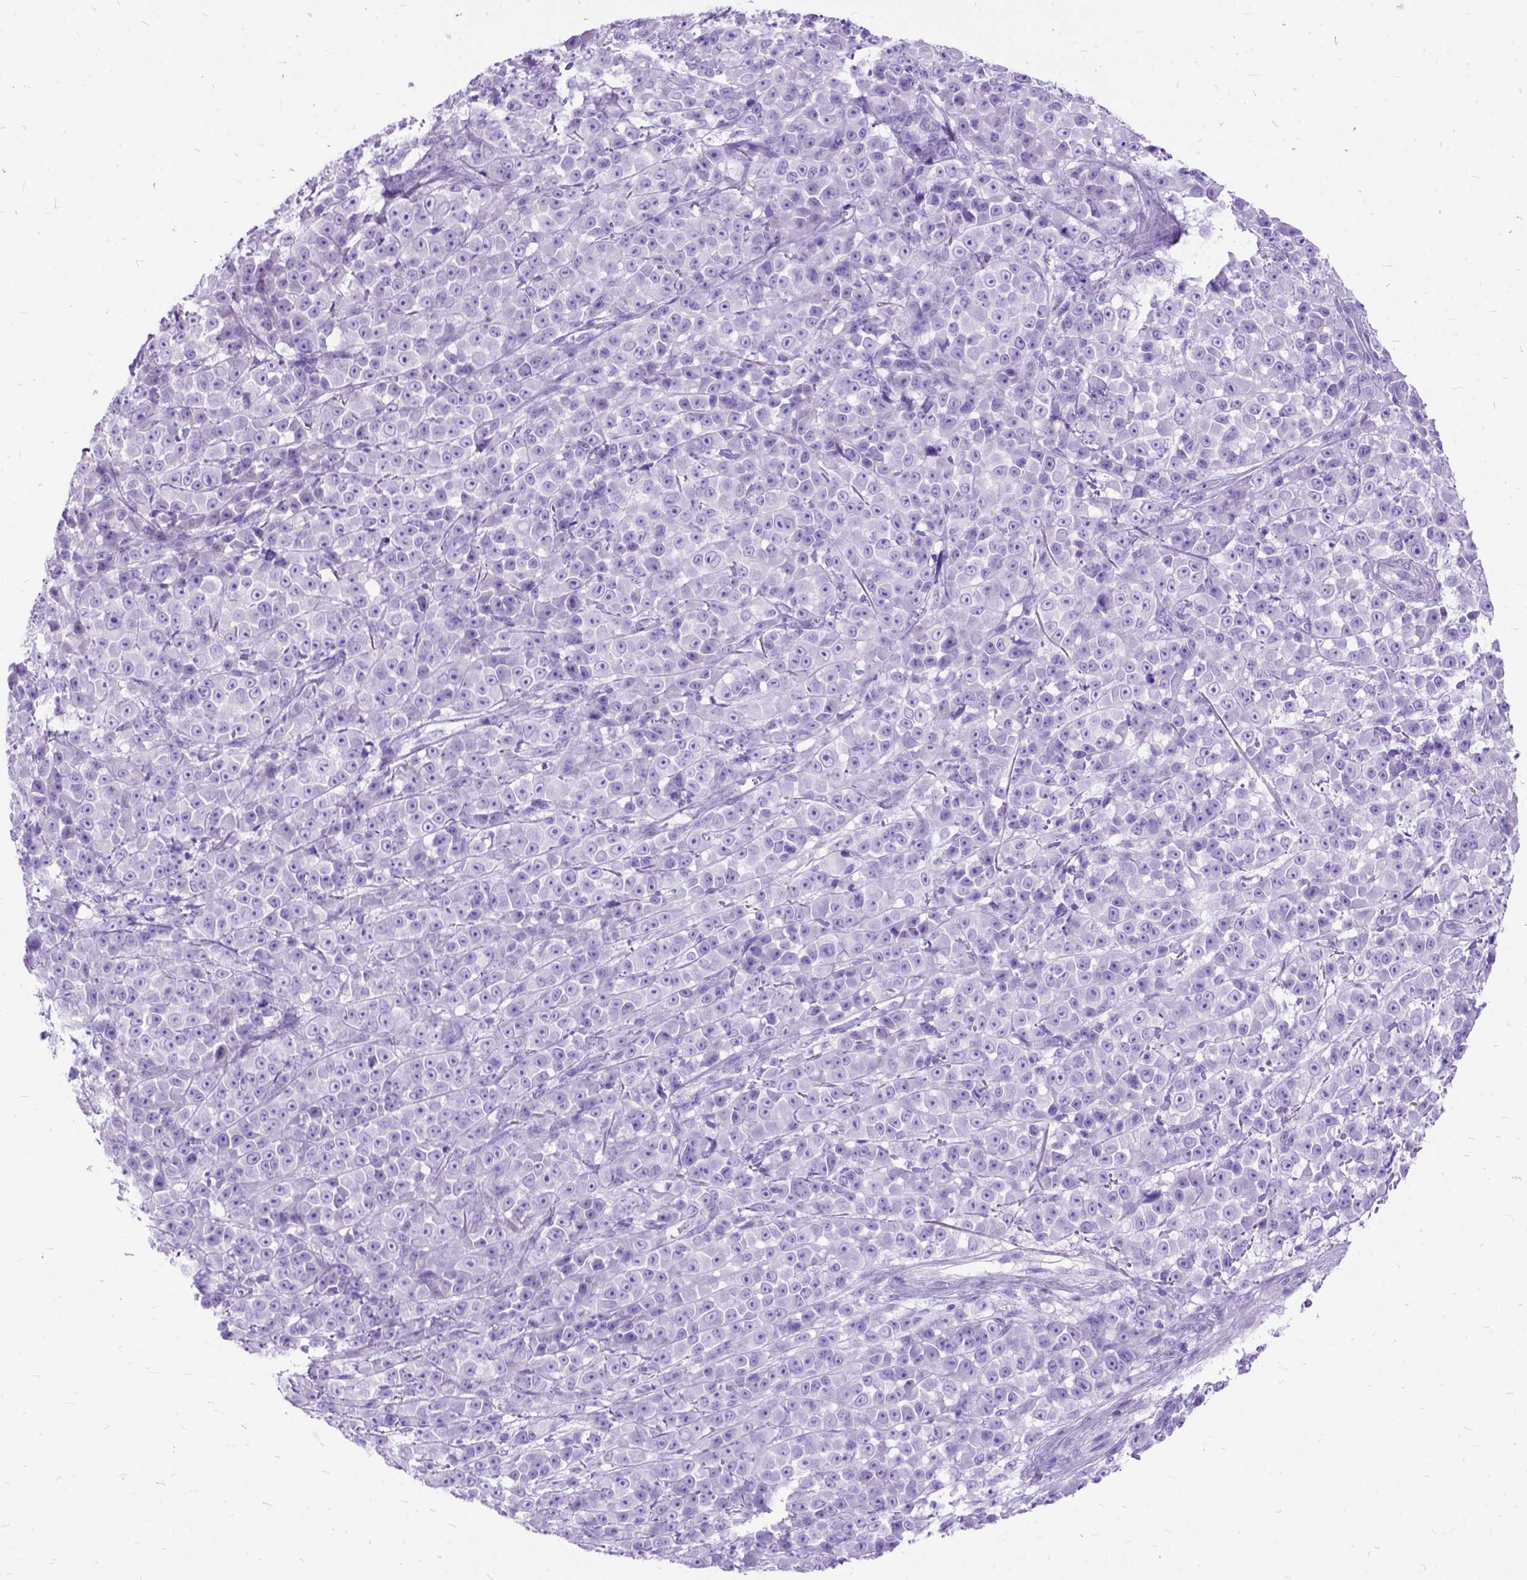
{"staining": {"intensity": "negative", "quantity": "none", "location": "none"}, "tissue": "melanoma", "cell_type": "Tumor cells", "image_type": "cancer", "snomed": [{"axis": "morphology", "description": "Malignant melanoma, NOS"}, {"axis": "topography", "description": "Skin"}, {"axis": "topography", "description": "Skin of back"}], "caption": "Immunohistochemistry histopathology image of human melanoma stained for a protein (brown), which demonstrates no expression in tumor cells.", "gene": "DNAH2", "patient": {"sex": "male", "age": 91}}